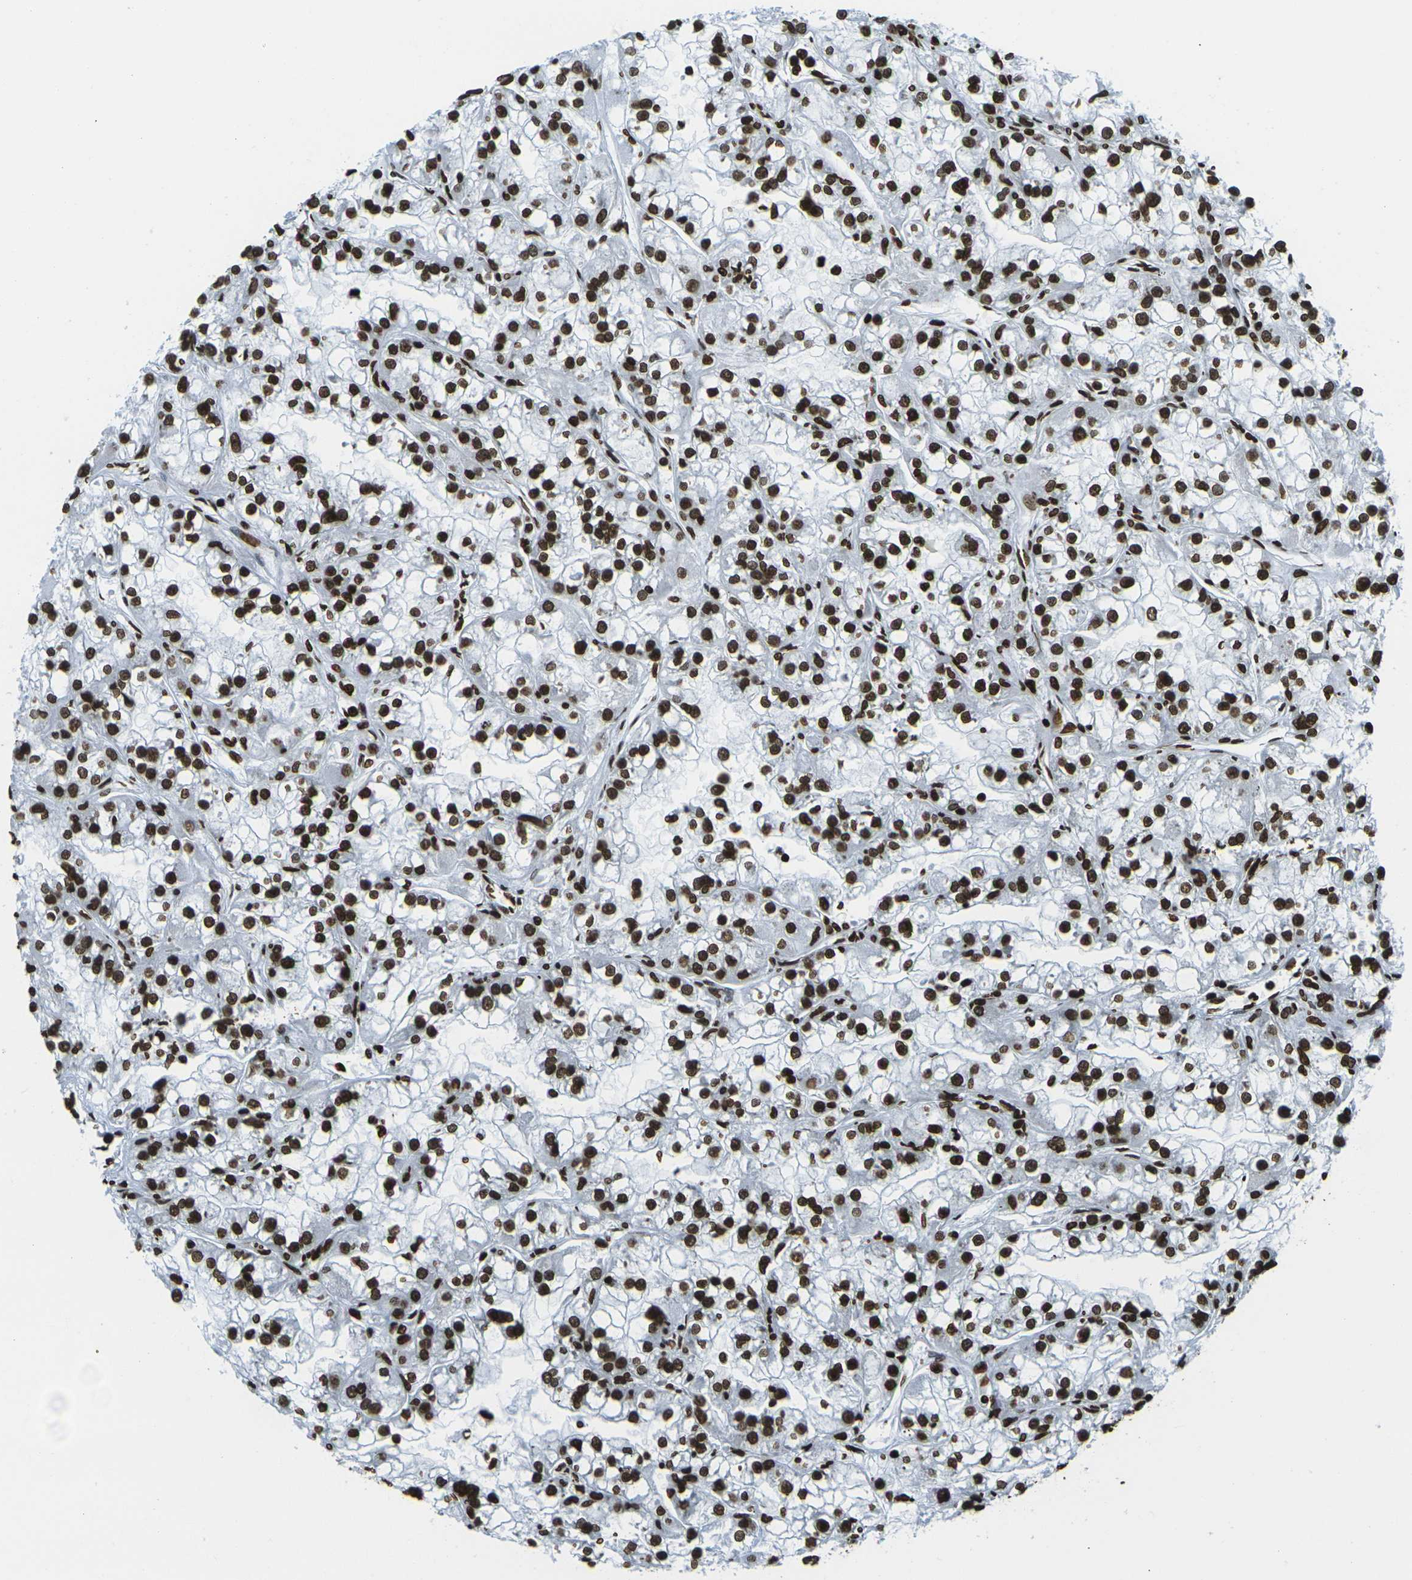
{"staining": {"intensity": "strong", "quantity": ">75%", "location": "nuclear"}, "tissue": "renal cancer", "cell_type": "Tumor cells", "image_type": "cancer", "snomed": [{"axis": "morphology", "description": "Adenocarcinoma, NOS"}, {"axis": "topography", "description": "Kidney"}], "caption": "IHC histopathology image of neoplastic tissue: human renal cancer (adenocarcinoma) stained using immunohistochemistry (IHC) demonstrates high levels of strong protein expression localized specifically in the nuclear of tumor cells, appearing as a nuclear brown color.", "gene": "H1-2", "patient": {"sex": "female", "age": 52}}